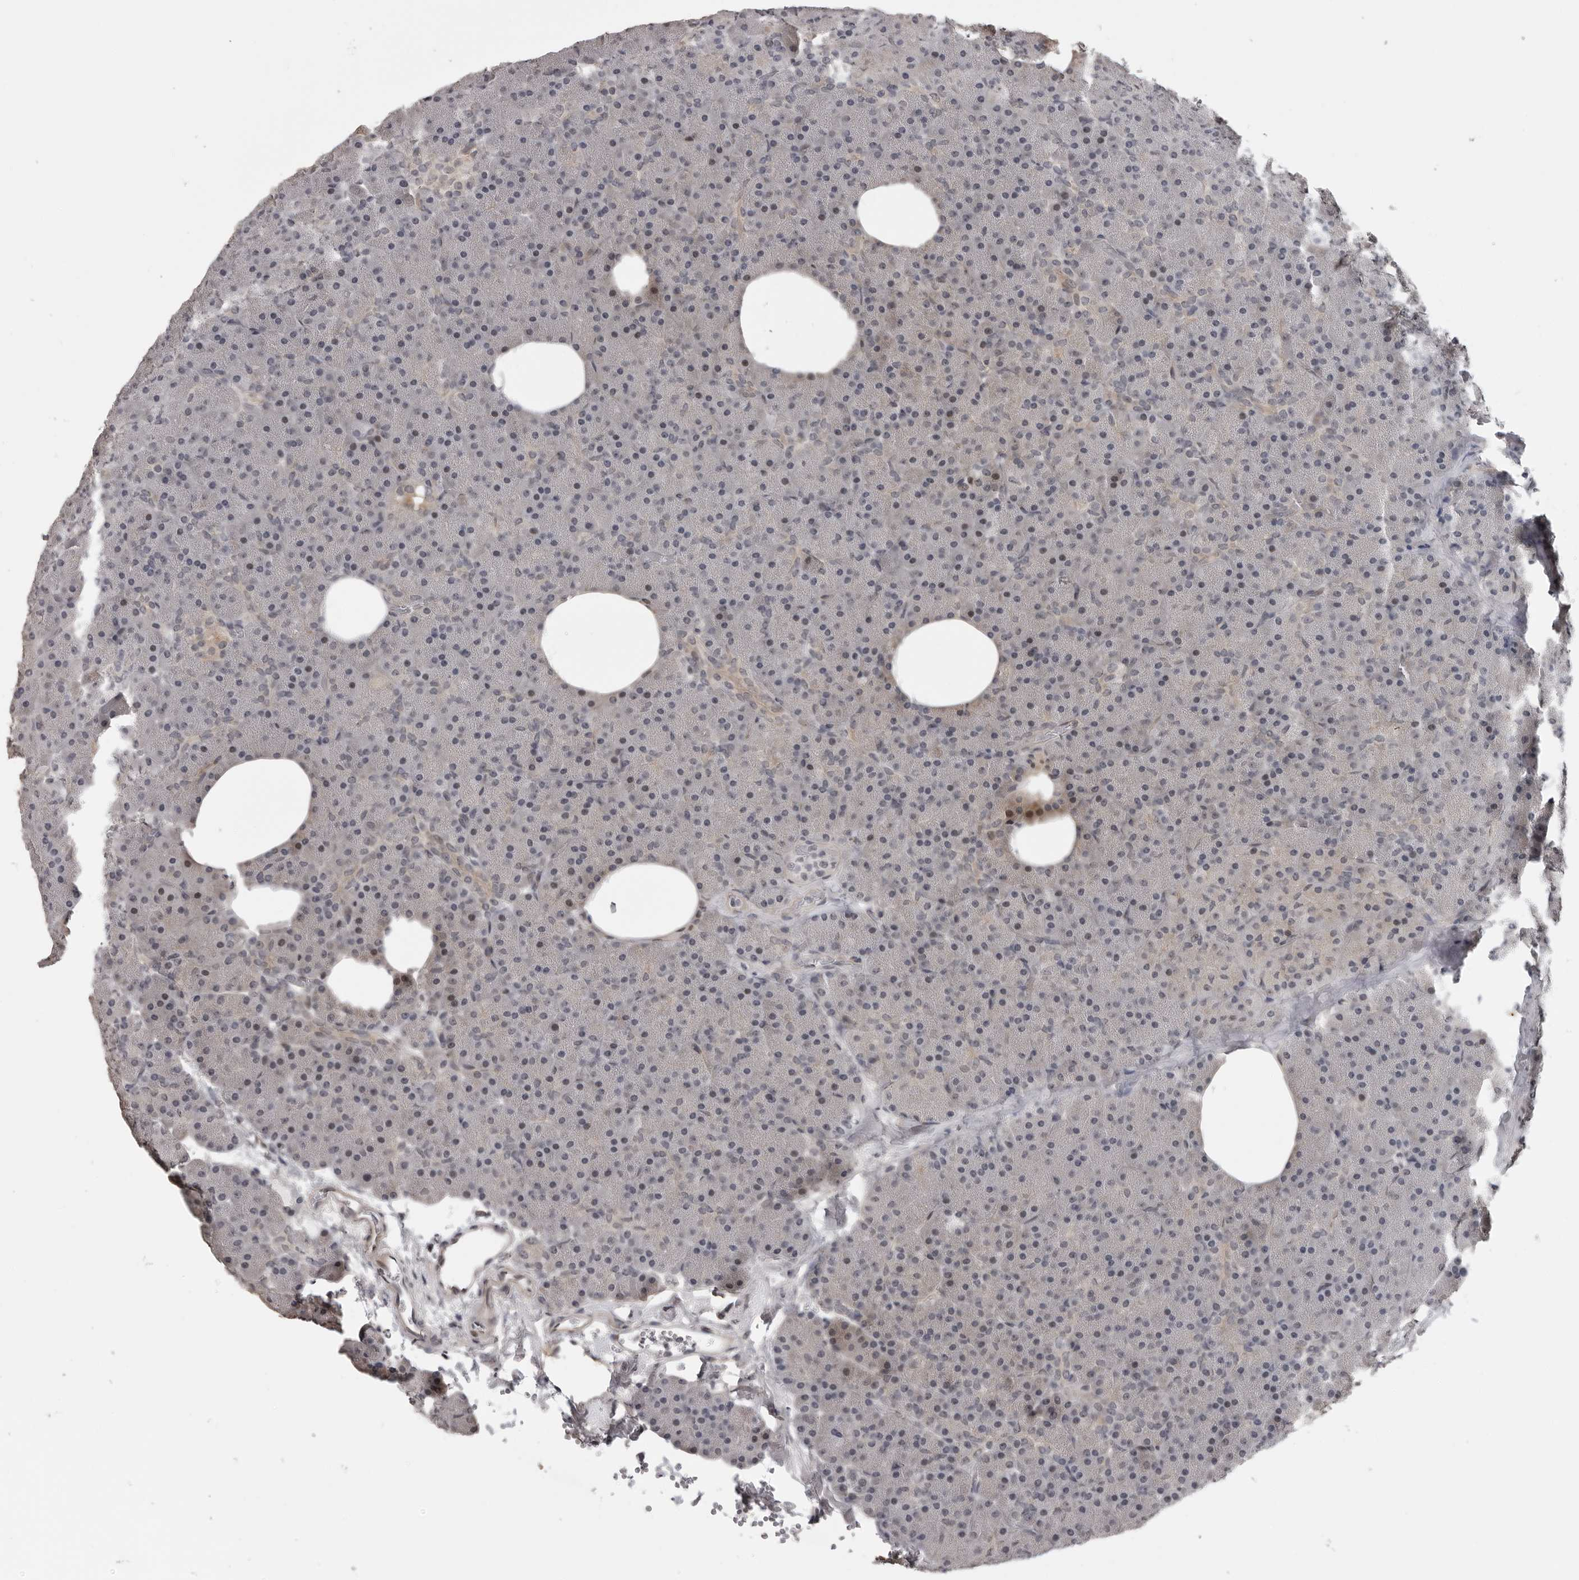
{"staining": {"intensity": "weak", "quantity": "25%-75%", "location": "cytoplasmic/membranous"}, "tissue": "pancreas", "cell_type": "Exocrine glandular cells", "image_type": "normal", "snomed": [{"axis": "morphology", "description": "Normal tissue, NOS"}, {"axis": "morphology", "description": "Carcinoid, malignant, NOS"}, {"axis": "topography", "description": "Pancreas"}], "caption": "Normal pancreas demonstrates weak cytoplasmic/membranous positivity in approximately 25%-75% of exocrine glandular cells, visualized by immunohistochemistry. The staining was performed using DAB to visualize the protein expression in brown, while the nuclei were stained in blue with hematoxylin (Magnification: 20x).", "gene": "PRRX2", "patient": {"sex": "female", "age": 35}}